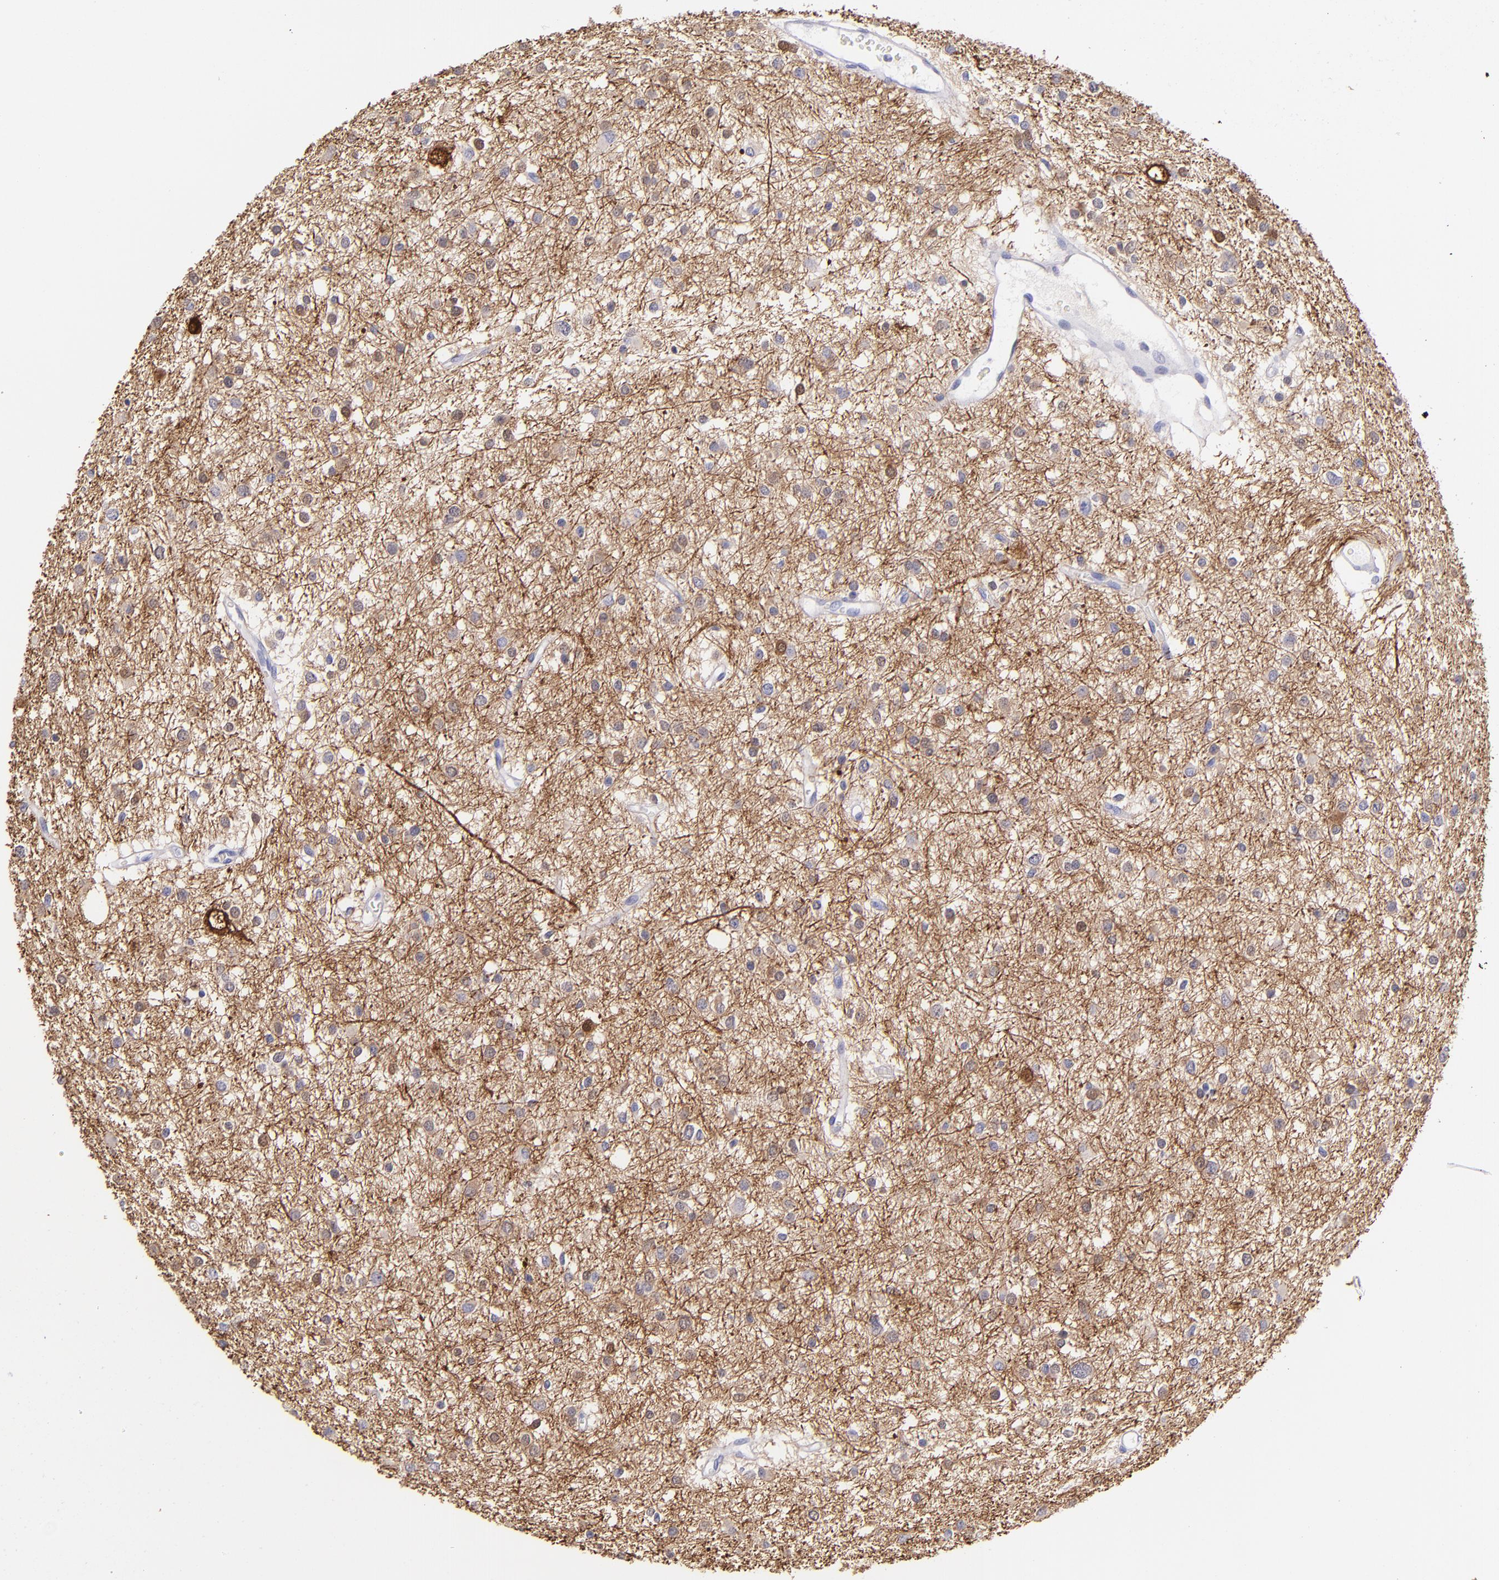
{"staining": {"intensity": "weak", "quantity": "25%-75%", "location": "cytoplasmic/membranous"}, "tissue": "glioma", "cell_type": "Tumor cells", "image_type": "cancer", "snomed": [{"axis": "morphology", "description": "Glioma, malignant, Low grade"}, {"axis": "topography", "description": "Brain"}], "caption": "Weak cytoplasmic/membranous expression for a protein is seen in about 25%-75% of tumor cells of low-grade glioma (malignant) using immunohistochemistry.", "gene": "UCHL1", "patient": {"sex": "female", "age": 36}}